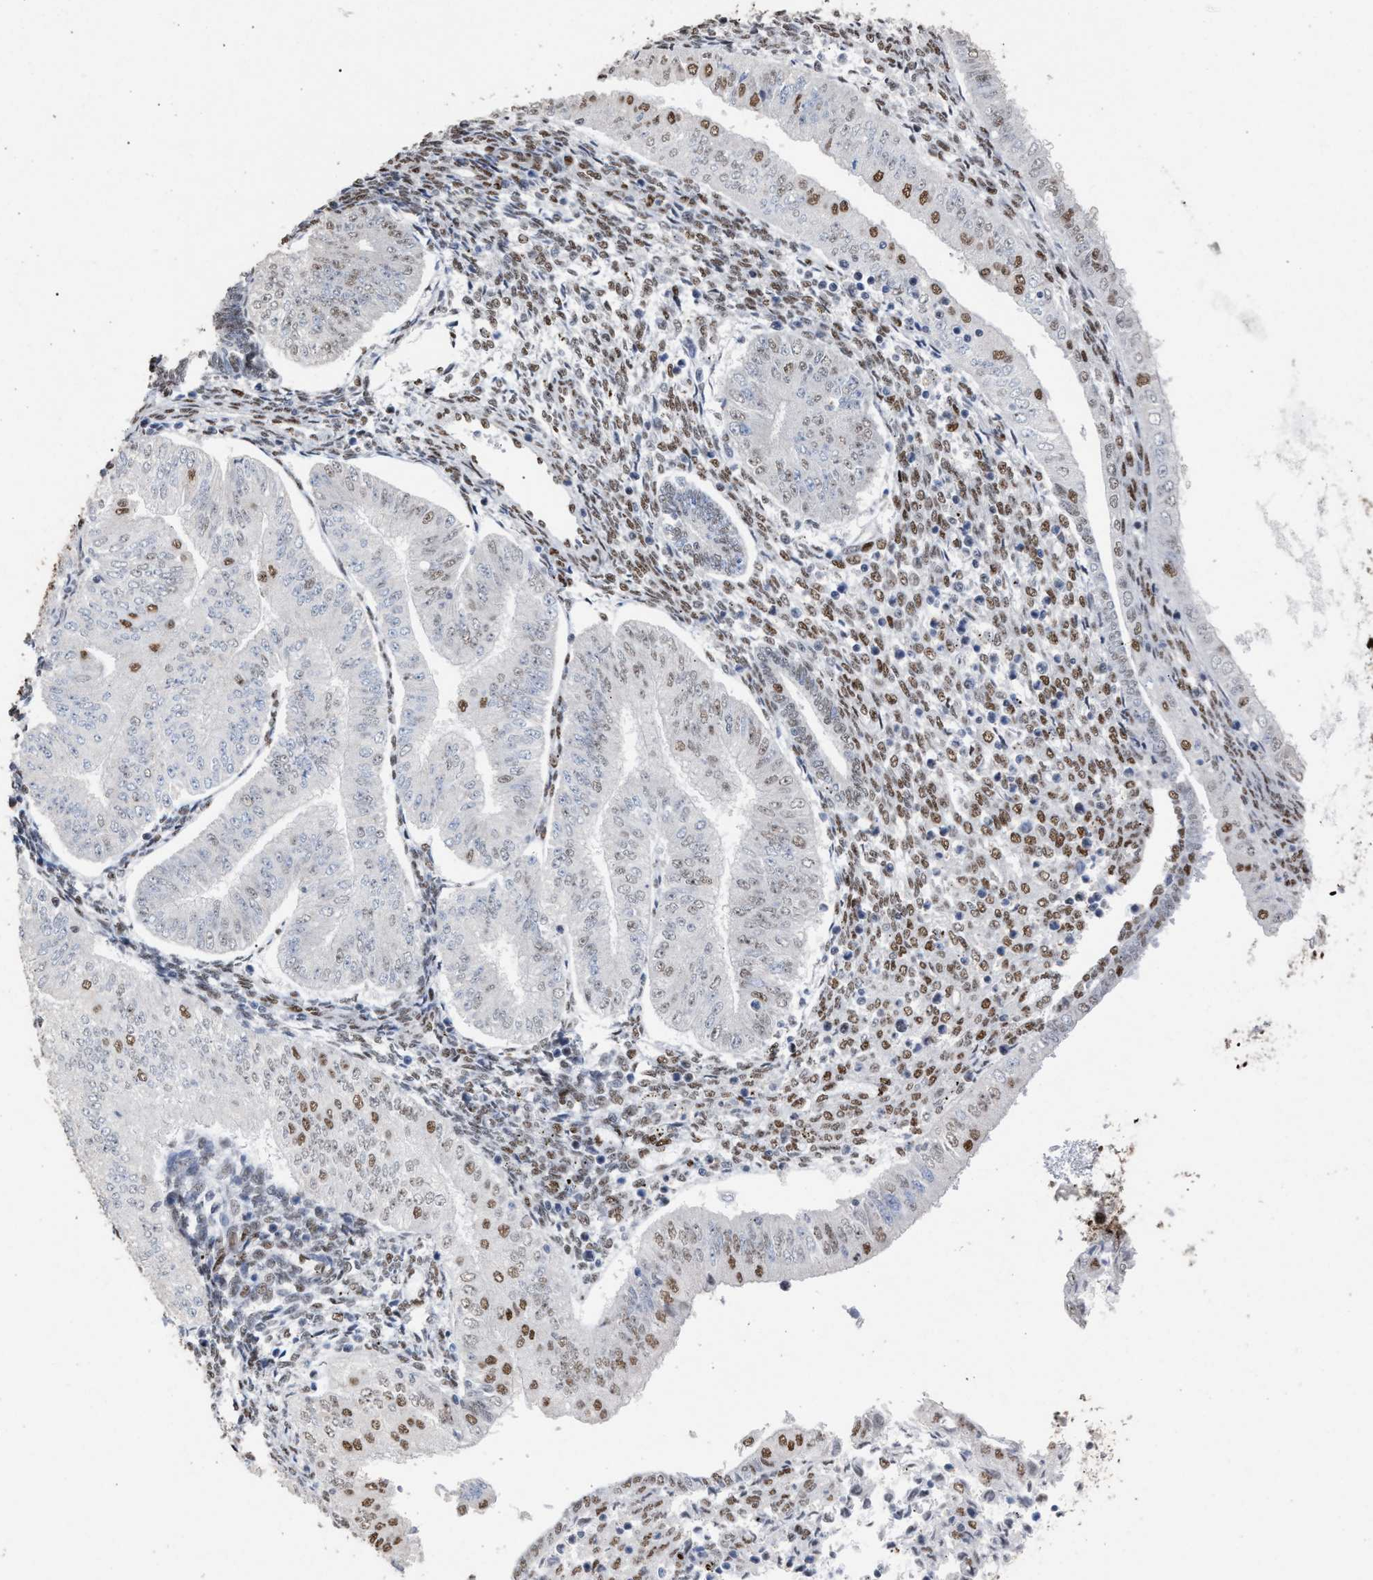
{"staining": {"intensity": "moderate", "quantity": "<25%", "location": "nuclear"}, "tissue": "endometrial cancer", "cell_type": "Tumor cells", "image_type": "cancer", "snomed": [{"axis": "morphology", "description": "Normal tissue, NOS"}, {"axis": "morphology", "description": "Adenocarcinoma, NOS"}, {"axis": "topography", "description": "Endometrium"}], "caption": "IHC (DAB) staining of human endometrial adenocarcinoma displays moderate nuclear protein staining in approximately <25% of tumor cells.", "gene": "TP53BP1", "patient": {"sex": "female", "age": 53}}